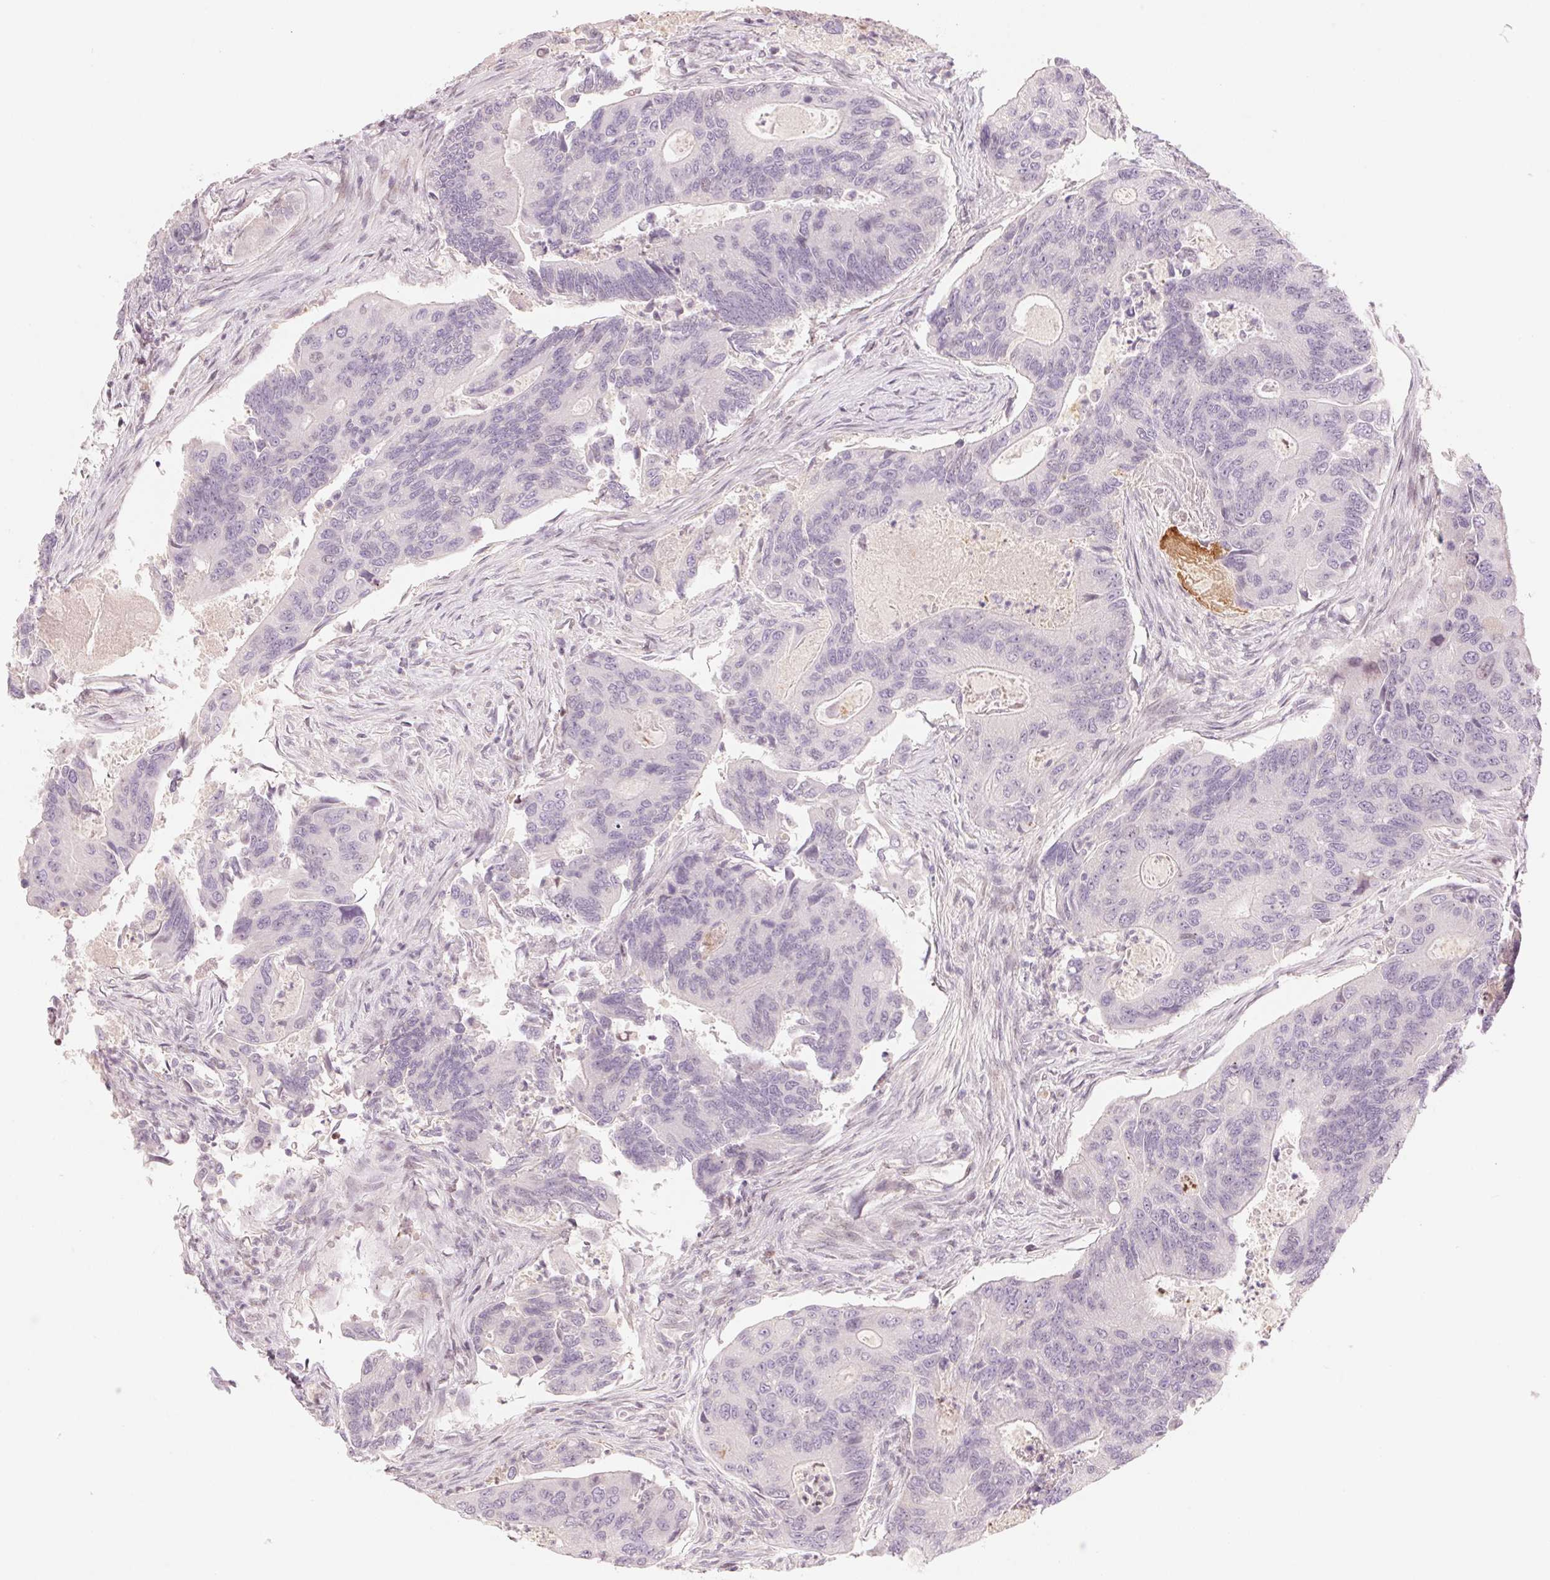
{"staining": {"intensity": "negative", "quantity": "none", "location": "none"}, "tissue": "colorectal cancer", "cell_type": "Tumor cells", "image_type": "cancer", "snomed": [{"axis": "morphology", "description": "Adenocarcinoma, NOS"}, {"axis": "topography", "description": "Colon"}], "caption": "Micrograph shows no protein expression in tumor cells of adenocarcinoma (colorectal) tissue.", "gene": "SLC17A4", "patient": {"sex": "female", "age": 67}}